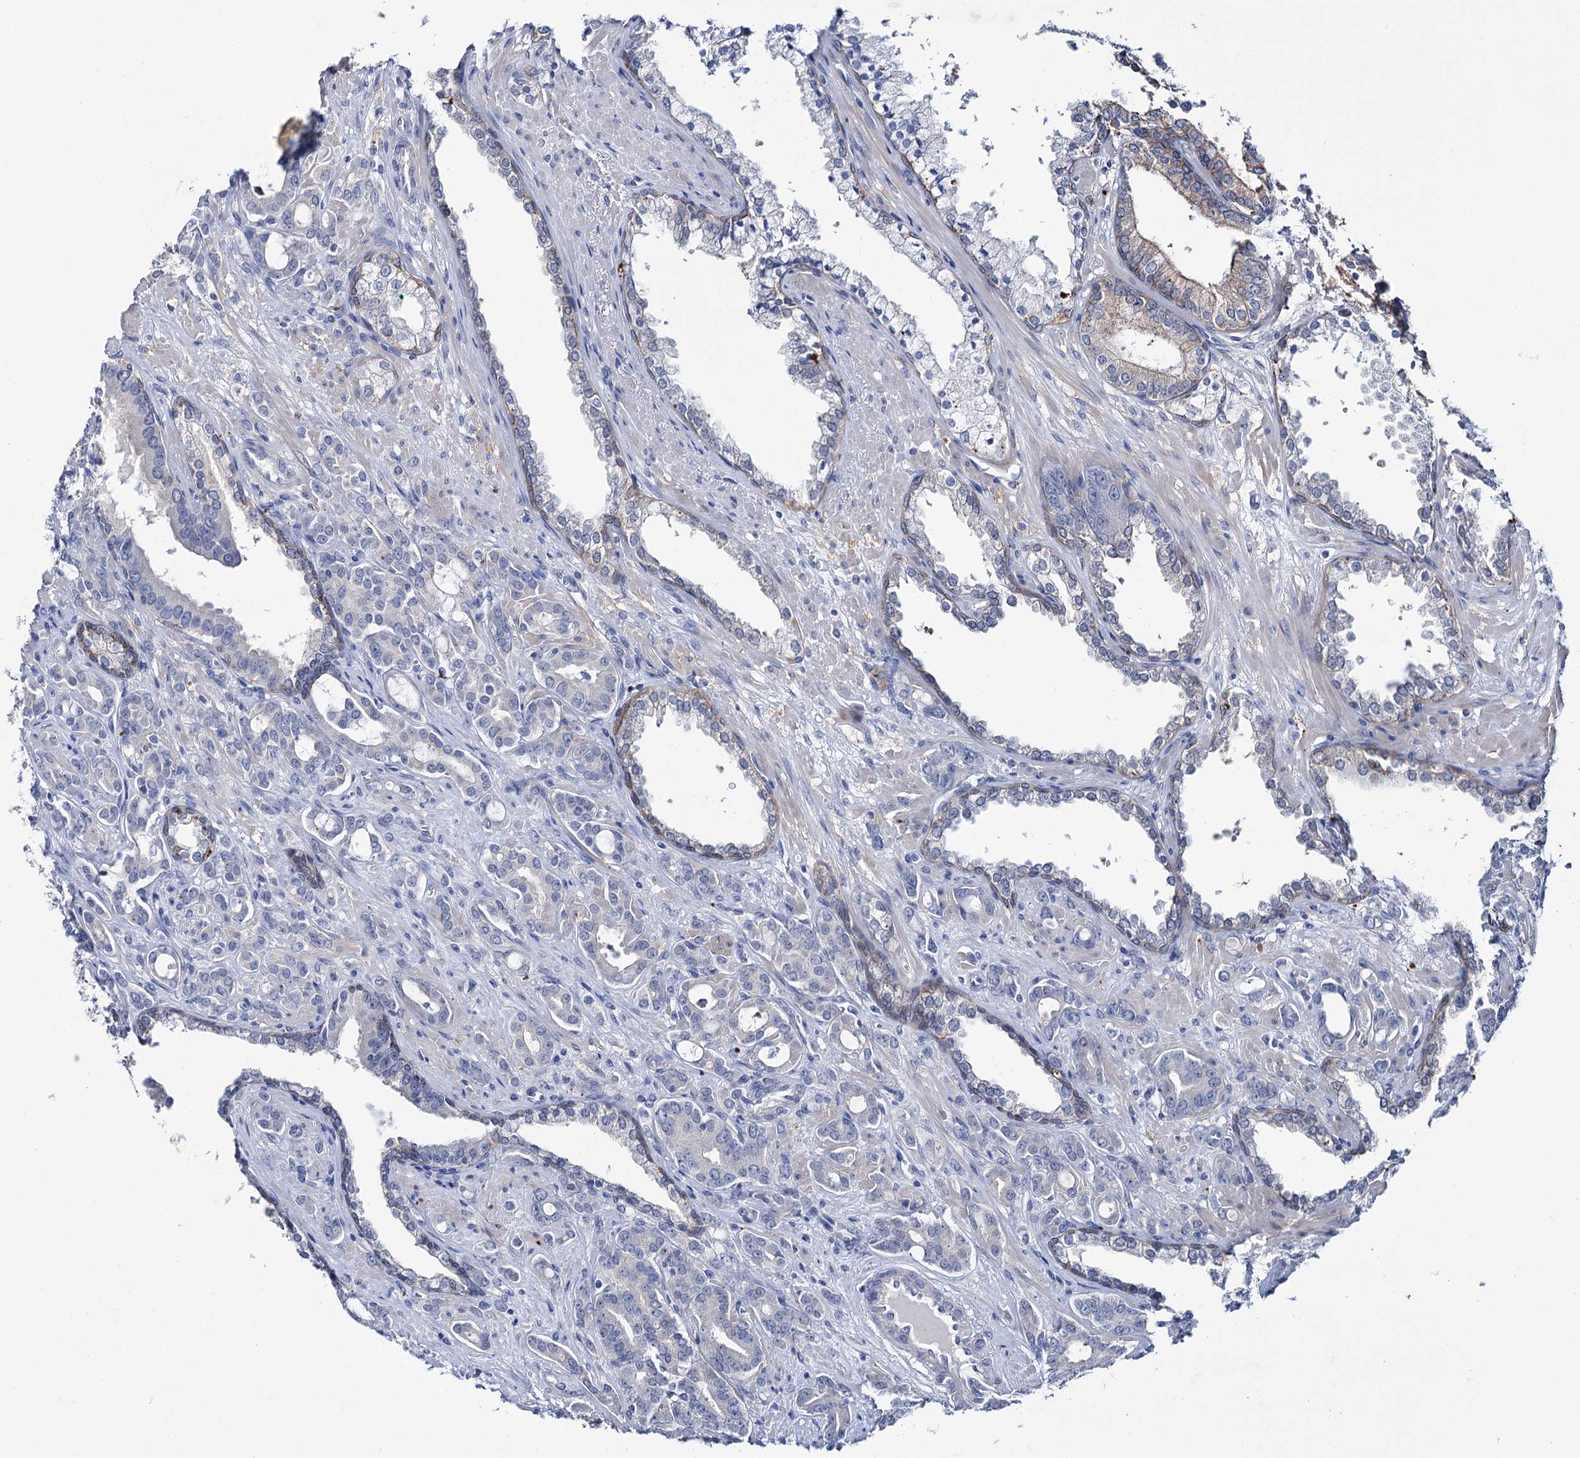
{"staining": {"intensity": "negative", "quantity": "none", "location": "none"}, "tissue": "prostate cancer", "cell_type": "Tumor cells", "image_type": "cancer", "snomed": [{"axis": "morphology", "description": "Adenocarcinoma, High grade"}, {"axis": "topography", "description": "Prostate"}], "caption": "Protein analysis of prostate cancer displays no significant staining in tumor cells. Brightfield microscopy of IHC stained with DAB (3,3'-diaminobenzidine) (brown) and hematoxylin (blue), captured at high magnification.", "gene": "LYZL4", "patient": {"sex": "male", "age": 72}}